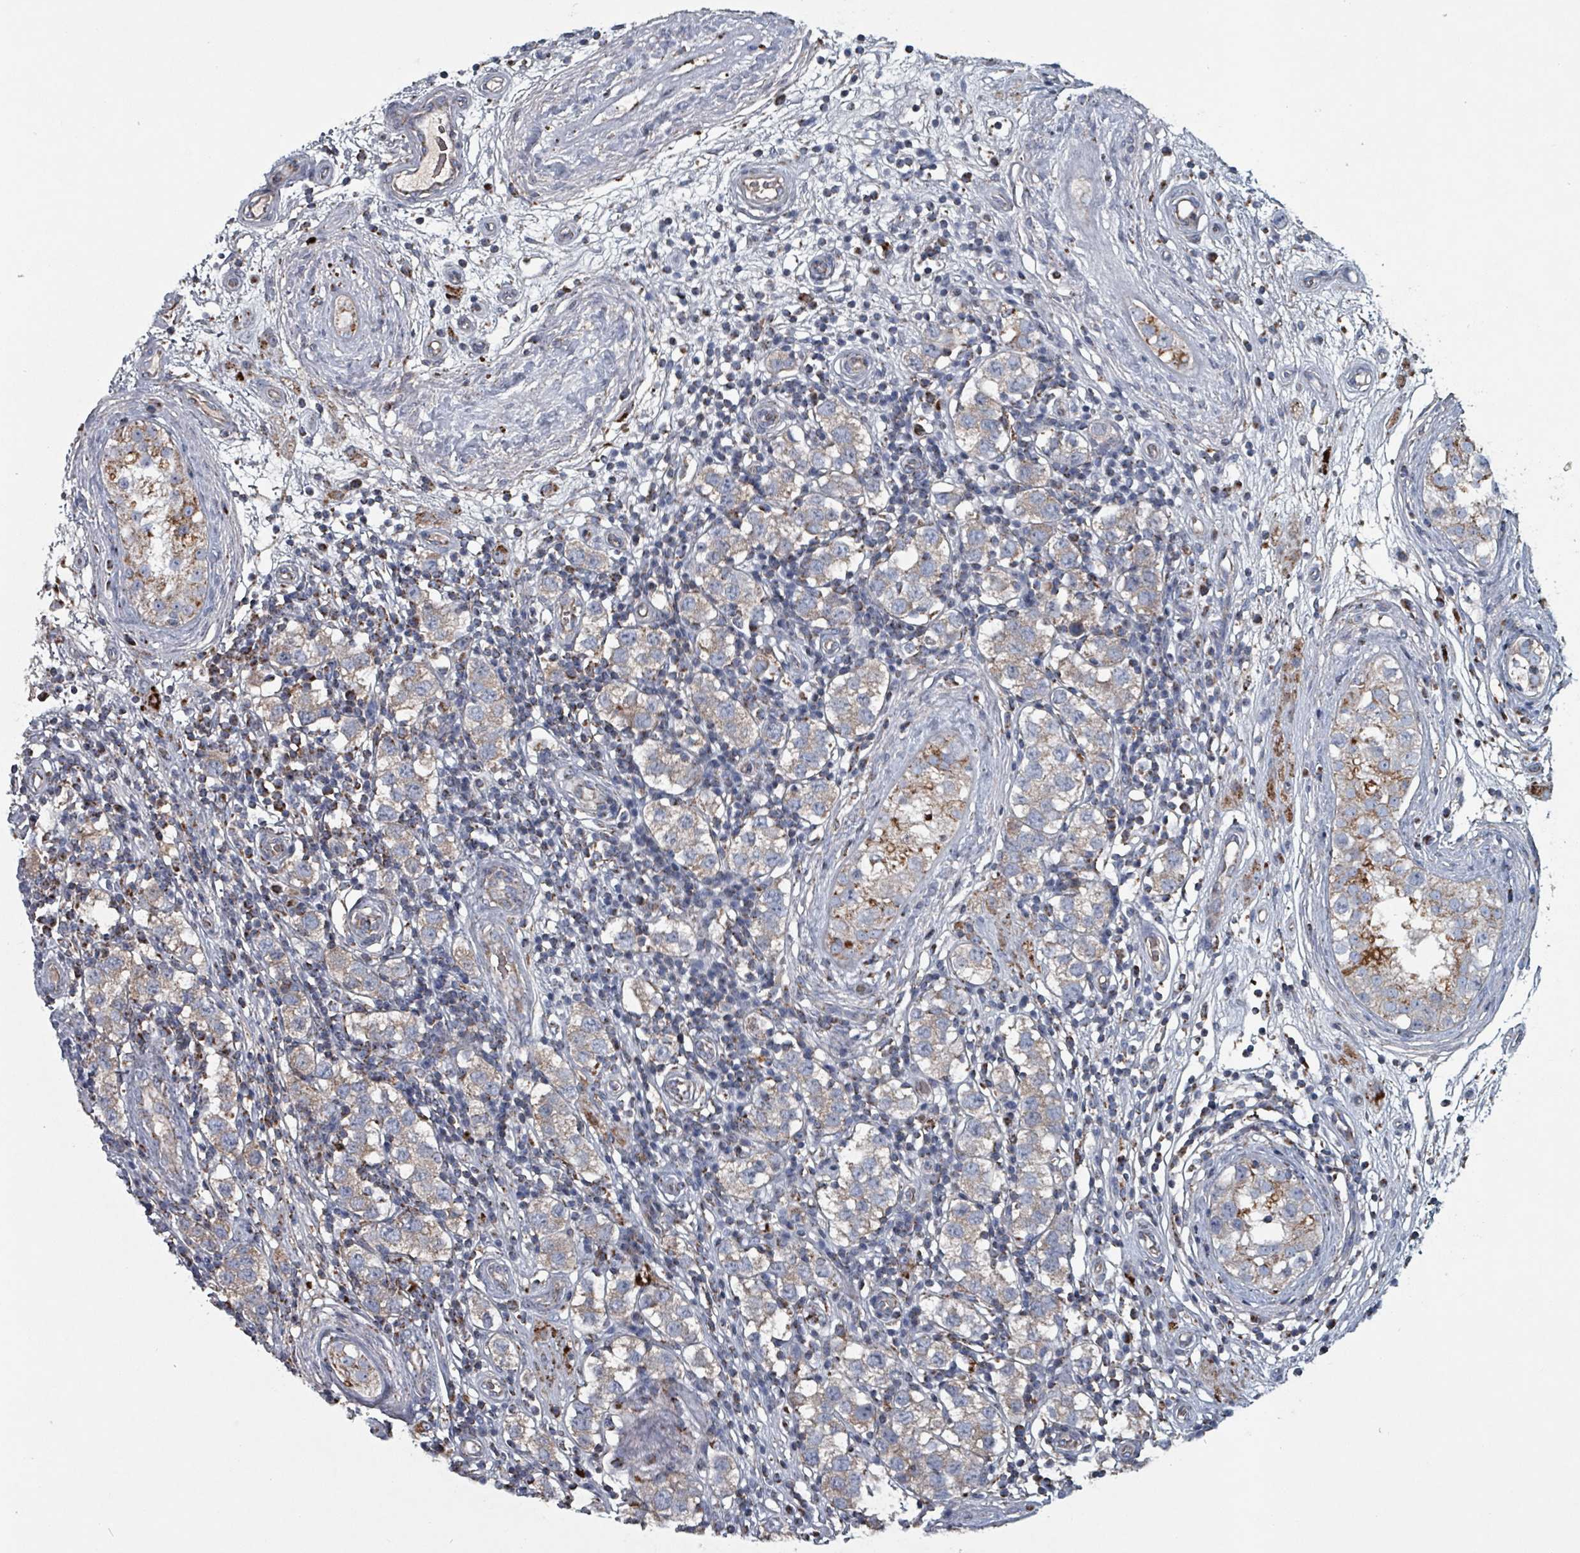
{"staining": {"intensity": "weak", "quantity": "25%-75%", "location": "cytoplasmic/membranous"}, "tissue": "testis cancer", "cell_type": "Tumor cells", "image_type": "cancer", "snomed": [{"axis": "morphology", "description": "Seminoma, NOS"}, {"axis": "topography", "description": "Testis"}], "caption": "Immunohistochemistry micrograph of human testis seminoma stained for a protein (brown), which demonstrates low levels of weak cytoplasmic/membranous staining in about 25%-75% of tumor cells.", "gene": "ABHD18", "patient": {"sex": "male", "age": 34}}